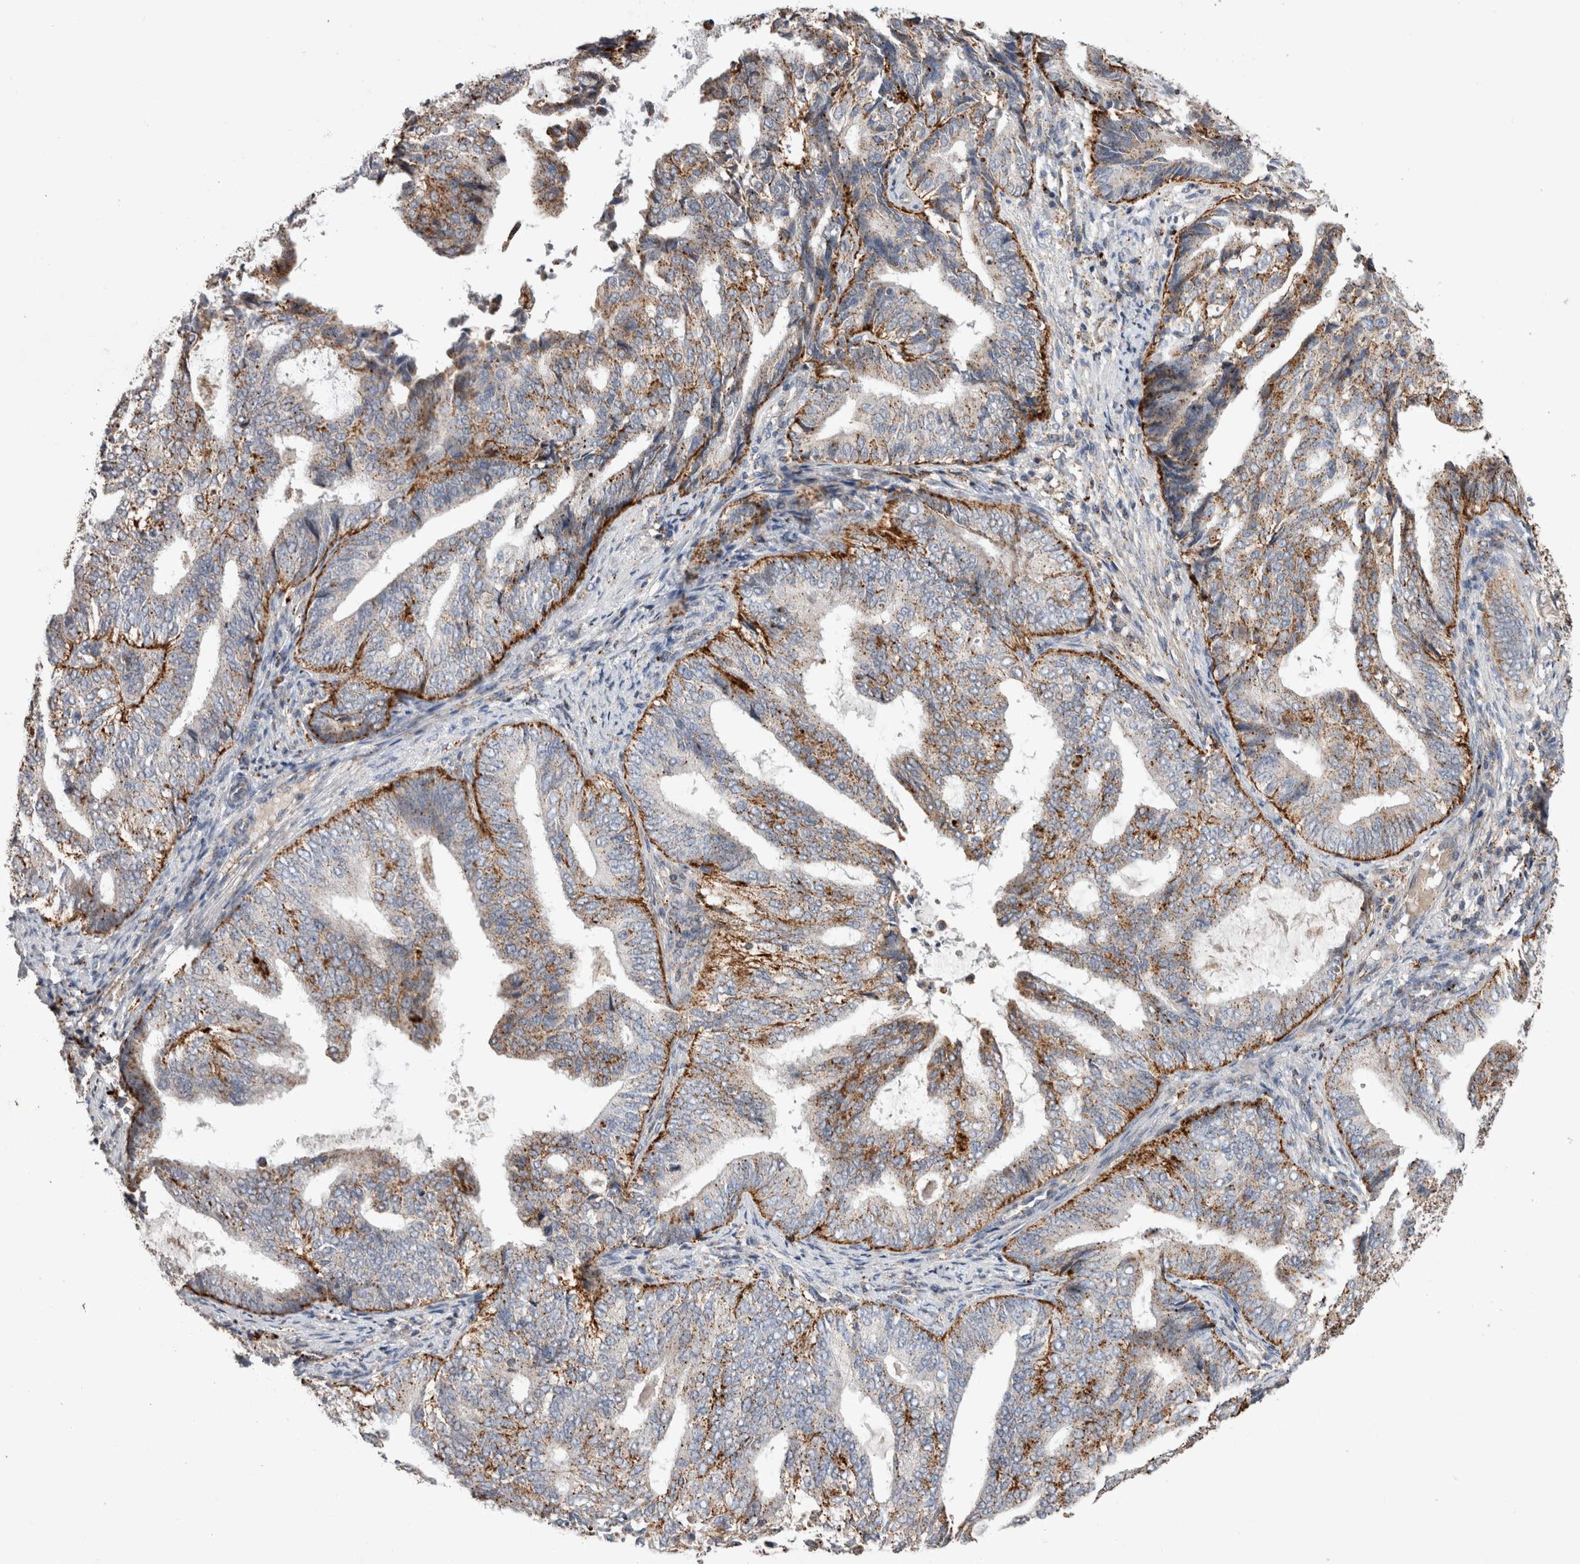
{"staining": {"intensity": "strong", "quantity": ">75%", "location": "cytoplasmic/membranous"}, "tissue": "endometrial cancer", "cell_type": "Tumor cells", "image_type": "cancer", "snomed": [{"axis": "morphology", "description": "Adenocarcinoma, NOS"}, {"axis": "topography", "description": "Endometrium"}], "caption": "Protein expression analysis of endometrial cancer (adenocarcinoma) shows strong cytoplasmic/membranous expression in approximately >75% of tumor cells.", "gene": "CTSA", "patient": {"sex": "female", "age": 58}}